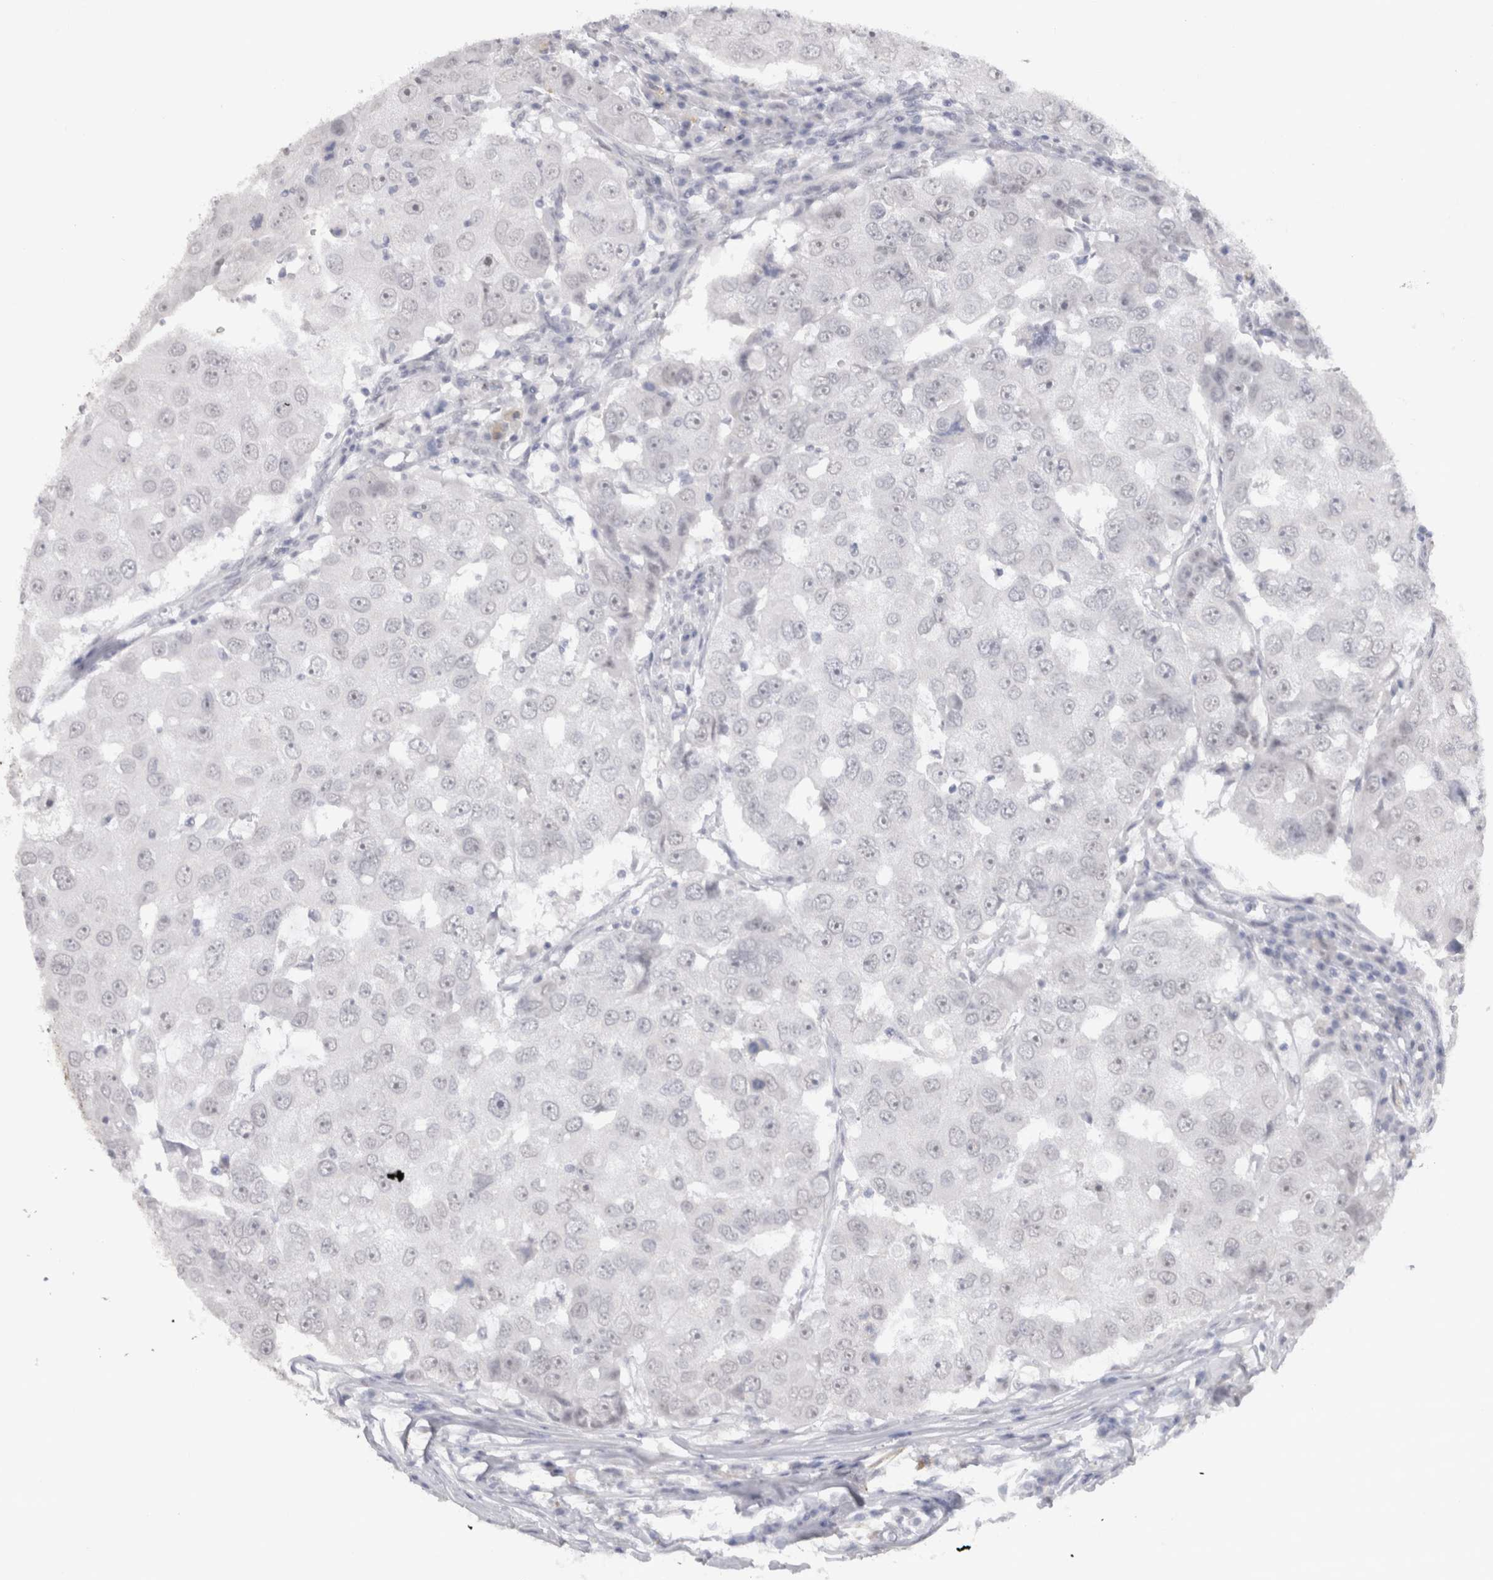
{"staining": {"intensity": "negative", "quantity": "none", "location": "none"}, "tissue": "breast cancer", "cell_type": "Tumor cells", "image_type": "cancer", "snomed": [{"axis": "morphology", "description": "Duct carcinoma"}, {"axis": "topography", "description": "Breast"}], "caption": "Image shows no significant protein expression in tumor cells of breast intraductal carcinoma.", "gene": "CDH17", "patient": {"sex": "female", "age": 27}}